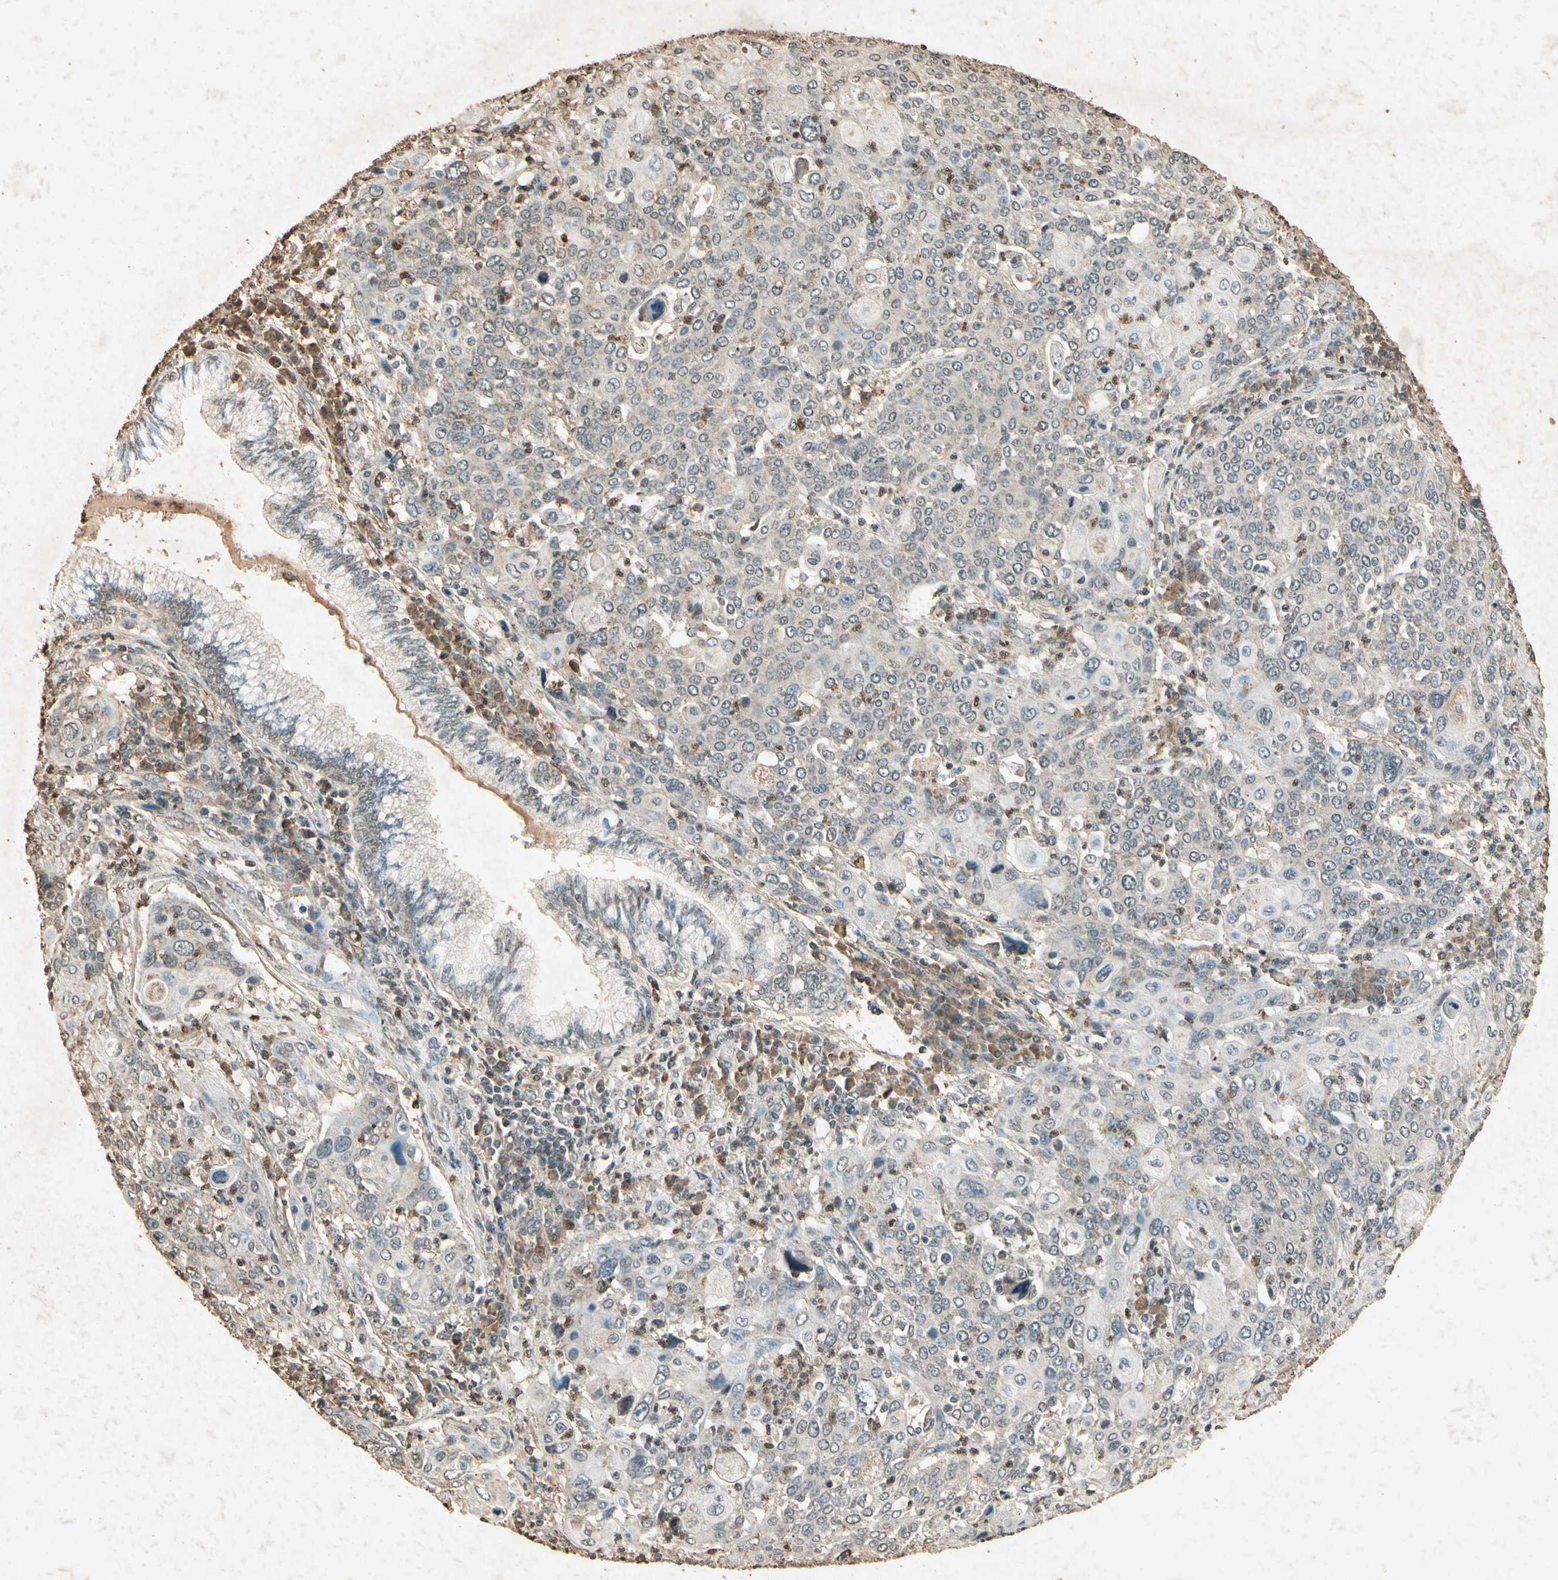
{"staining": {"intensity": "negative", "quantity": "none", "location": "none"}, "tissue": "cervical cancer", "cell_type": "Tumor cells", "image_type": "cancer", "snomed": [{"axis": "morphology", "description": "Squamous cell carcinoma, NOS"}, {"axis": "topography", "description": "Cervix"}], "caption": "A micrograph of cervical cancer stained for a protein demonstrates no brown staining in tumor cells.", "gene": "GC", "patient": {"sex": "female", "age": 40}}